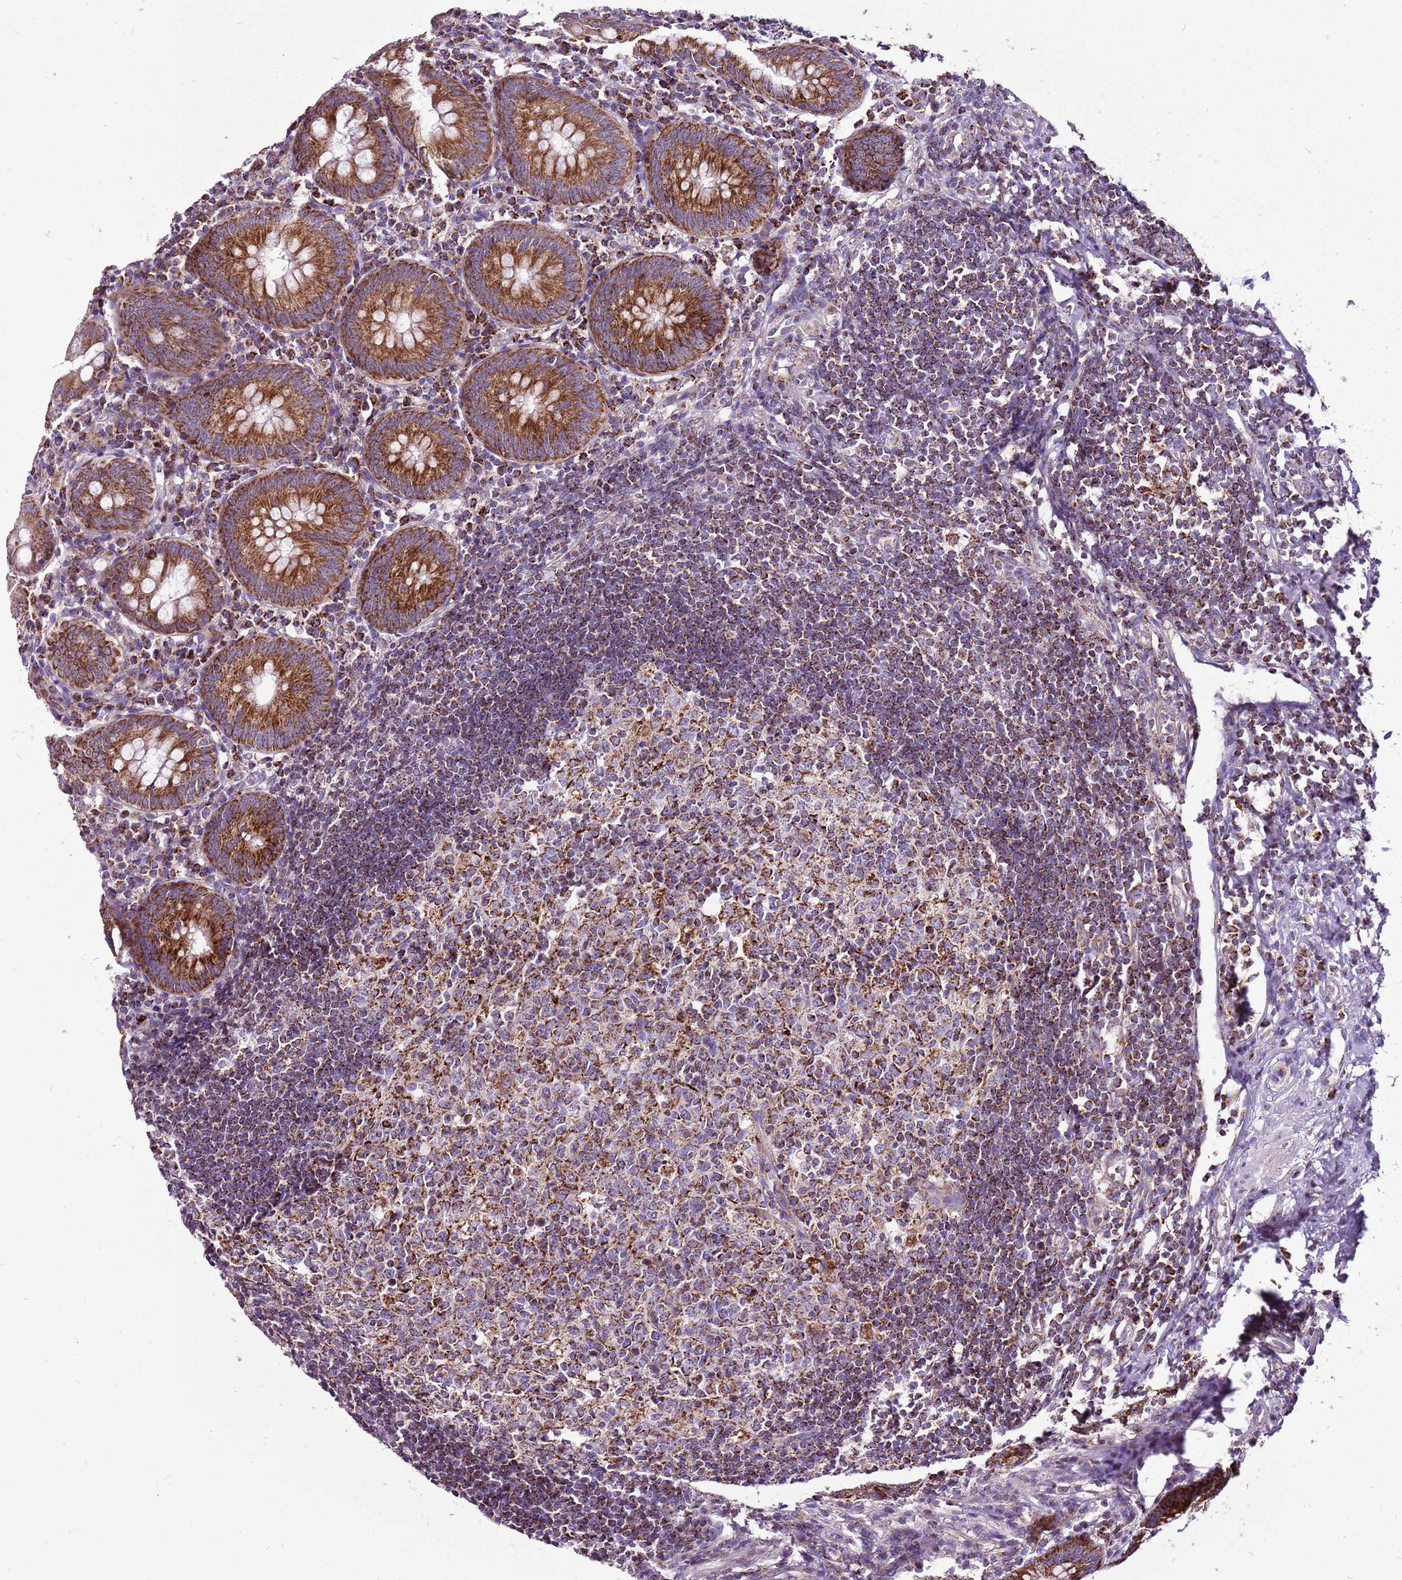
{"staining": {"intensity": "strong", "quantity": ">75%", "location": "cytoplasmic/membranous"}, "tissue": "appendix", "cell_type": "Glandular cells", "image_type": "normal", "snomed": [{"axis": "morphology", "description": "Normal tissue, NOS"}, {"axis": "topography", "description": "Appendix"}], "caption": "About >75% of glandular cells in unremarkable appendix exhibit strong cytoplasmic/membranous protein staining as visualized by brown immunohistochemical staining.", "gene": "GCDH", "patient": {"sex": "female", "age": 54}}